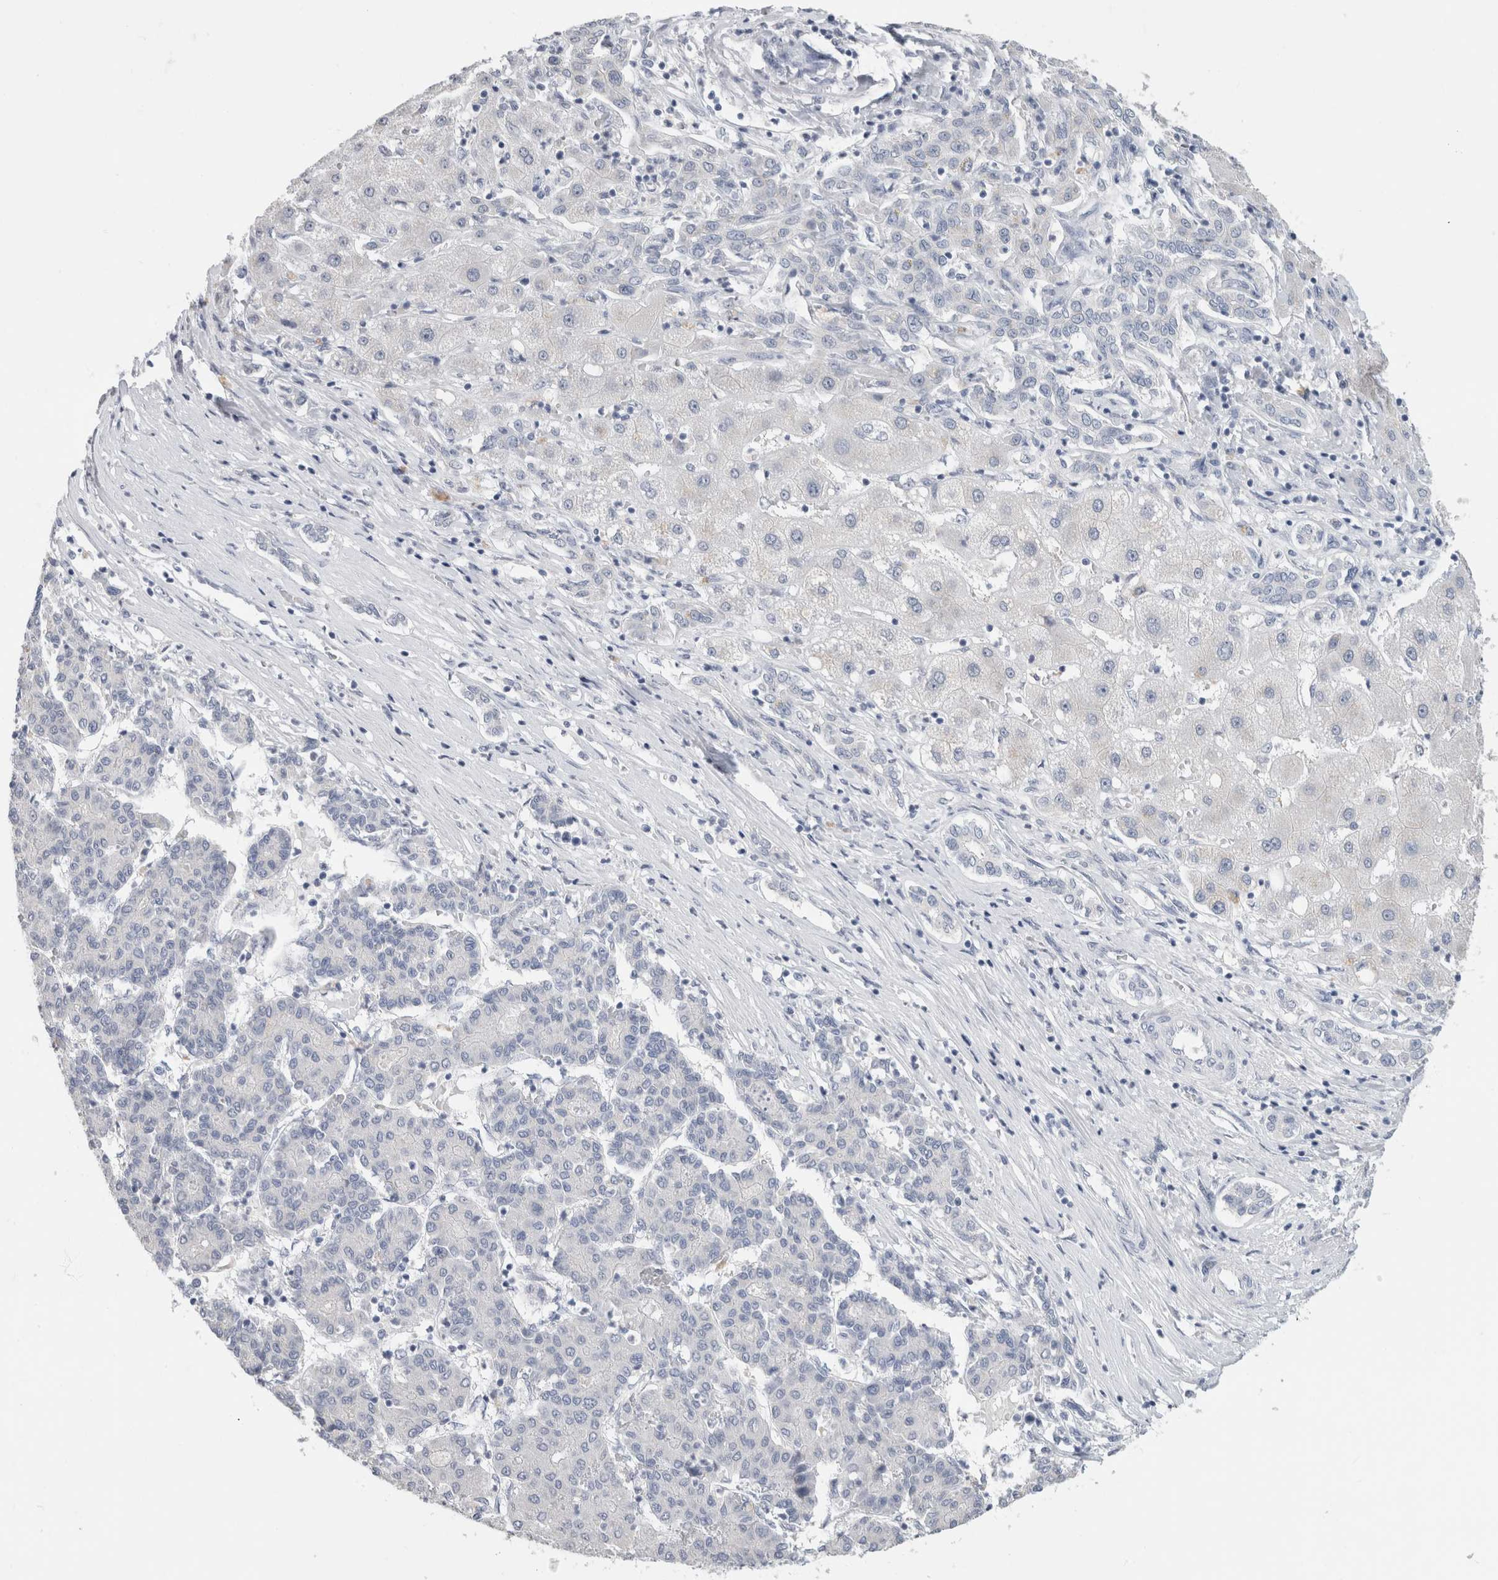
{"staining": {"intensity": "negative", "quantity": "none", "location": "none"}, "tissue": "liver cancer", "cell_type": "Tumor cells", "image_type": "cancer", "snomed": [{"axis": "morphology", "description": "Carcinoma, Hepatocellular, NOS"}, {"axis": "topography", "description": "Liver"}], "caption": "Immunohistochemical staining of human liver cancer exhibits no significant staining in tumor cells.", "gene": "BCAN", "patient": {"sex": "male", "age": 65}}